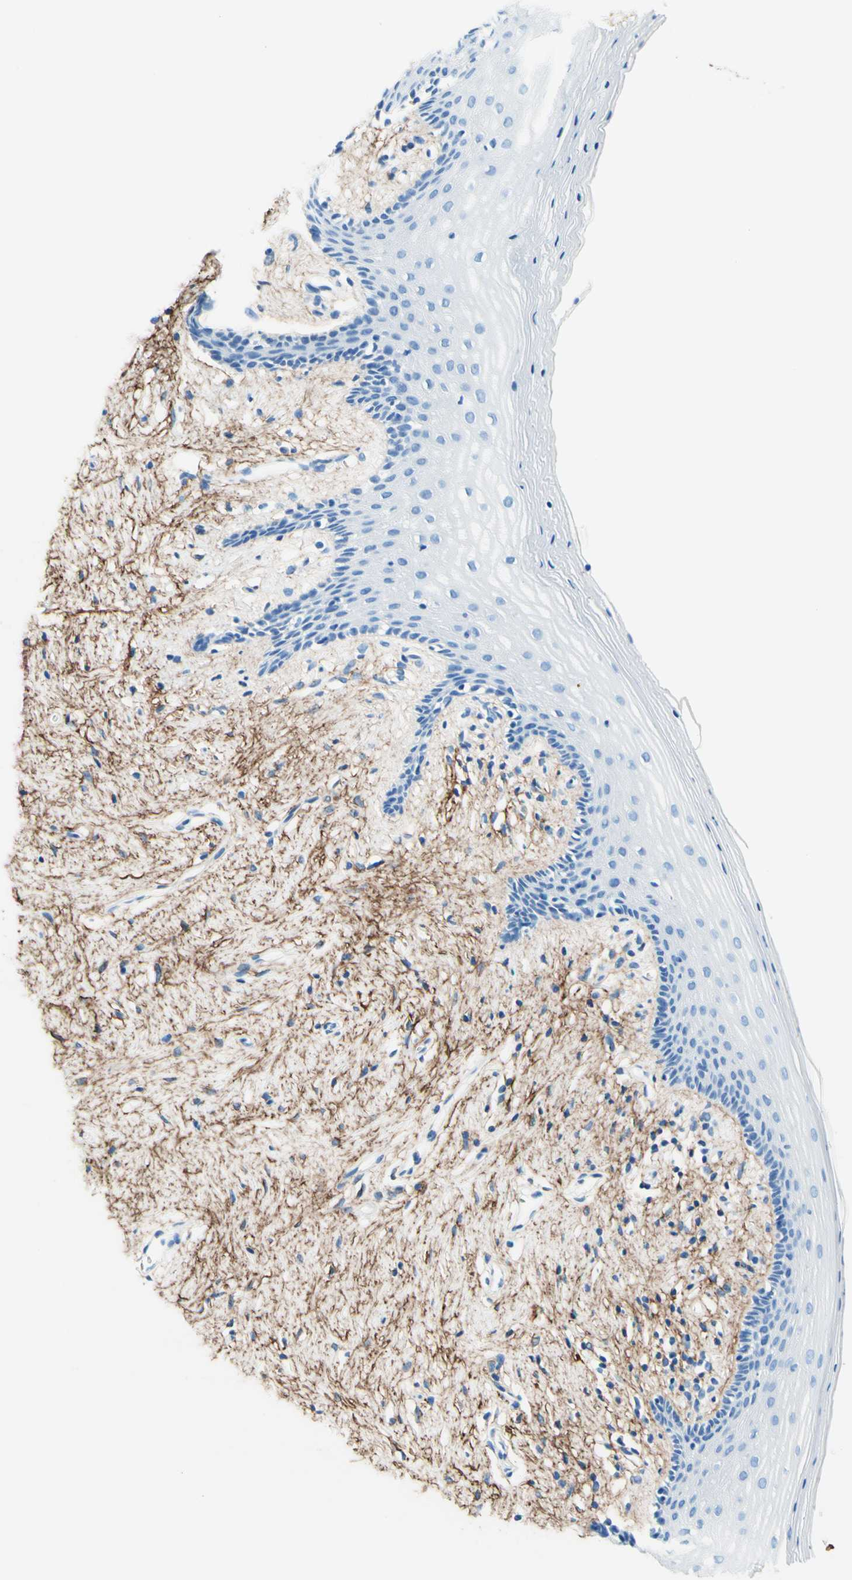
{"staining": {"intensity": "negative", "quantity": "none", "location": "none"}, "tissue": "vagina", "cell_type": "Squamous epithelial cells", "image_type": "normal", "snomed": [{"axis": "morphology", "description": "Normal tissue, NOS"}, {"axis": "topography", "description": "Vagina"}], "caption": "Photomicrograph shows no significant protein expression in squamous epithelial cells of unremarkable vagina.", "gene": "MFAP5", "patient": {"sex": "female", "age": 44}}